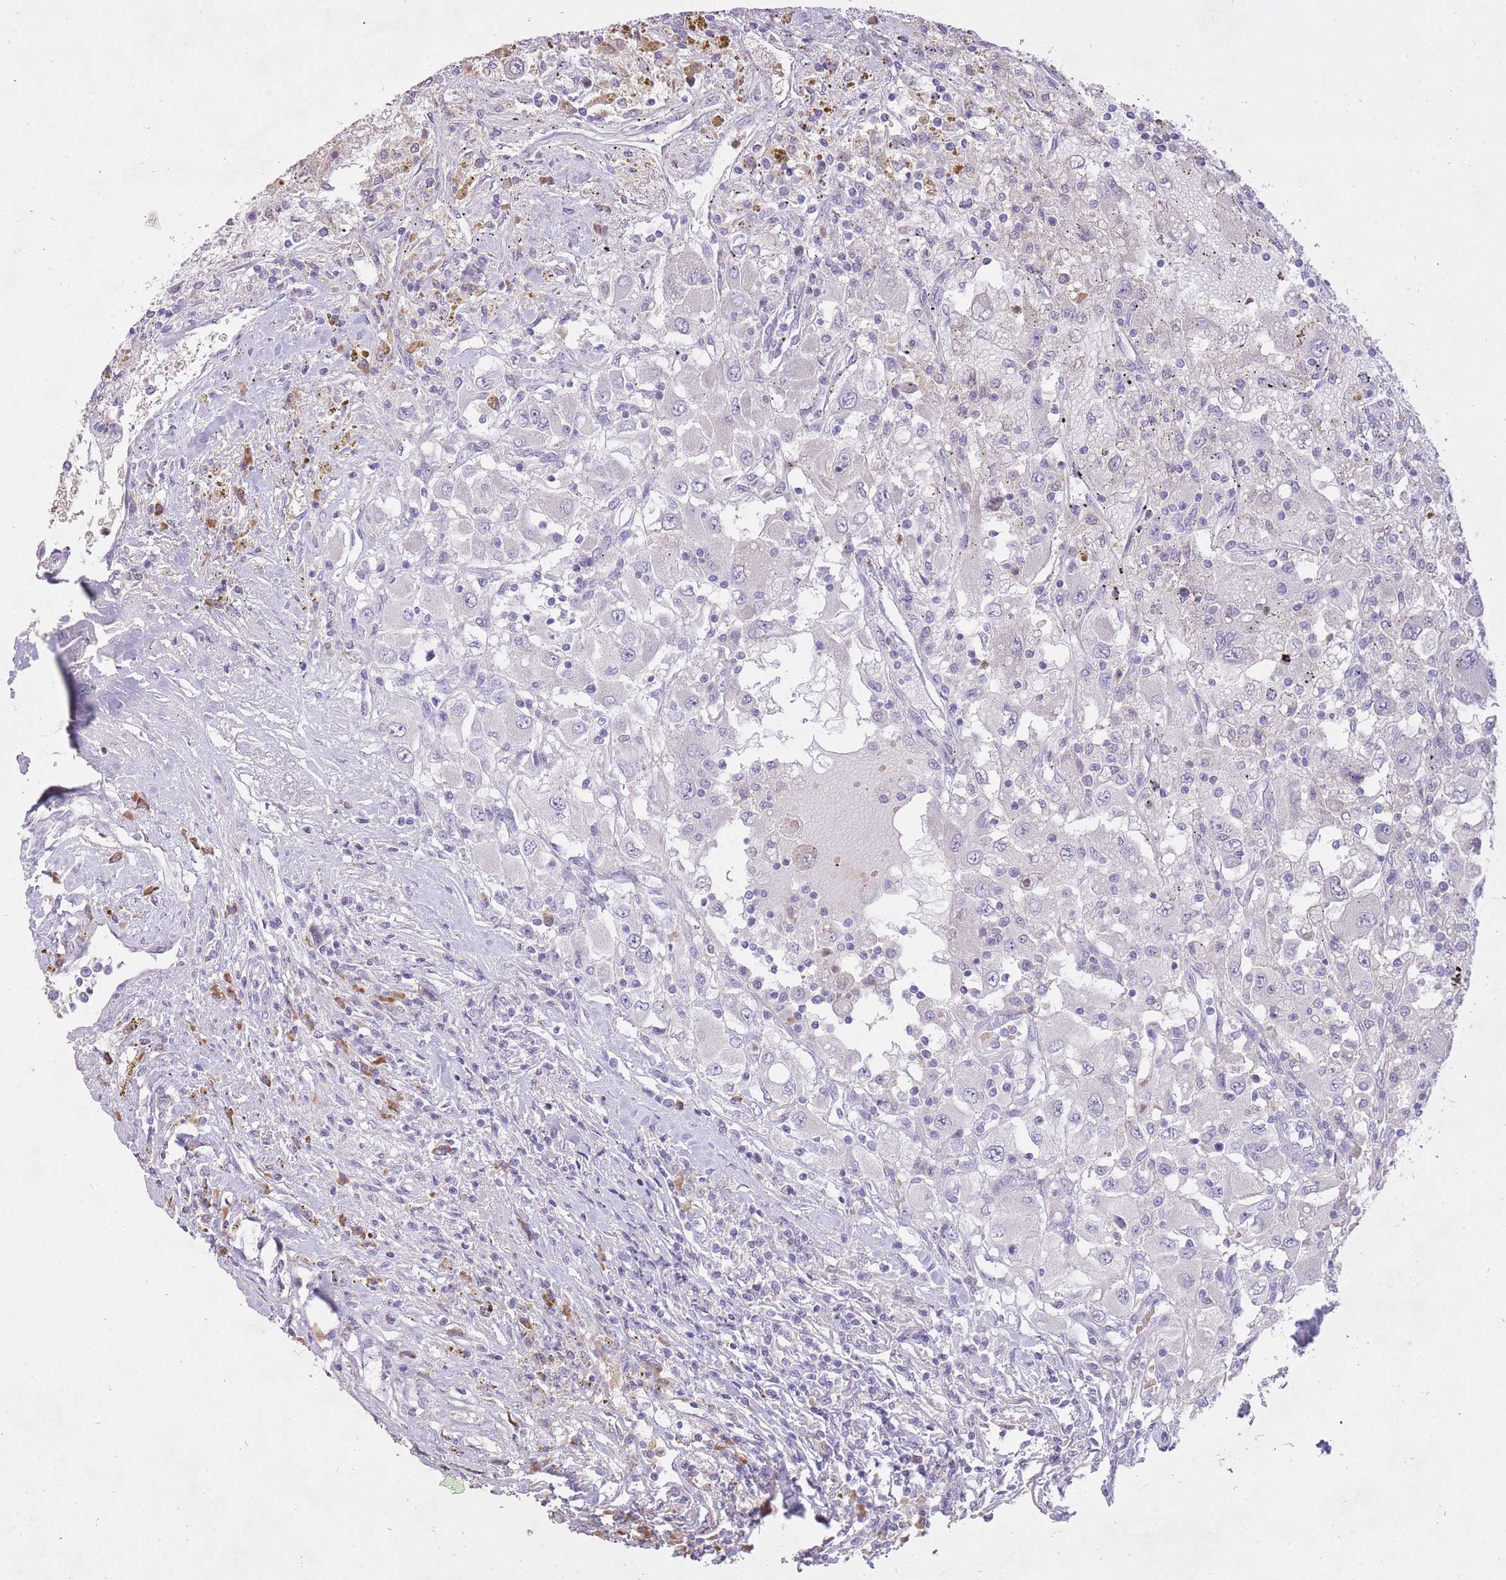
{"staining": {"intensity": "negative", "quantity": "none", "location": "none"}, "tissue": "renal cancer", "cell_type": "Tumor cells", "image_type": "cancer", "snomed": [{"axis": "morphology", "description": "Adenocarcinoma, NOS"}, {"axis": "topography", "description": "Kidney"}], "caption": "This photomicrograph is of renal cancer stained with immunohistochemistry to label a protein in brown with the nuclei are counter-stained blue. There is no staining in tumor cells.", "gene": "FRG2C", "patient": {"sex": "female", "age": 67}}